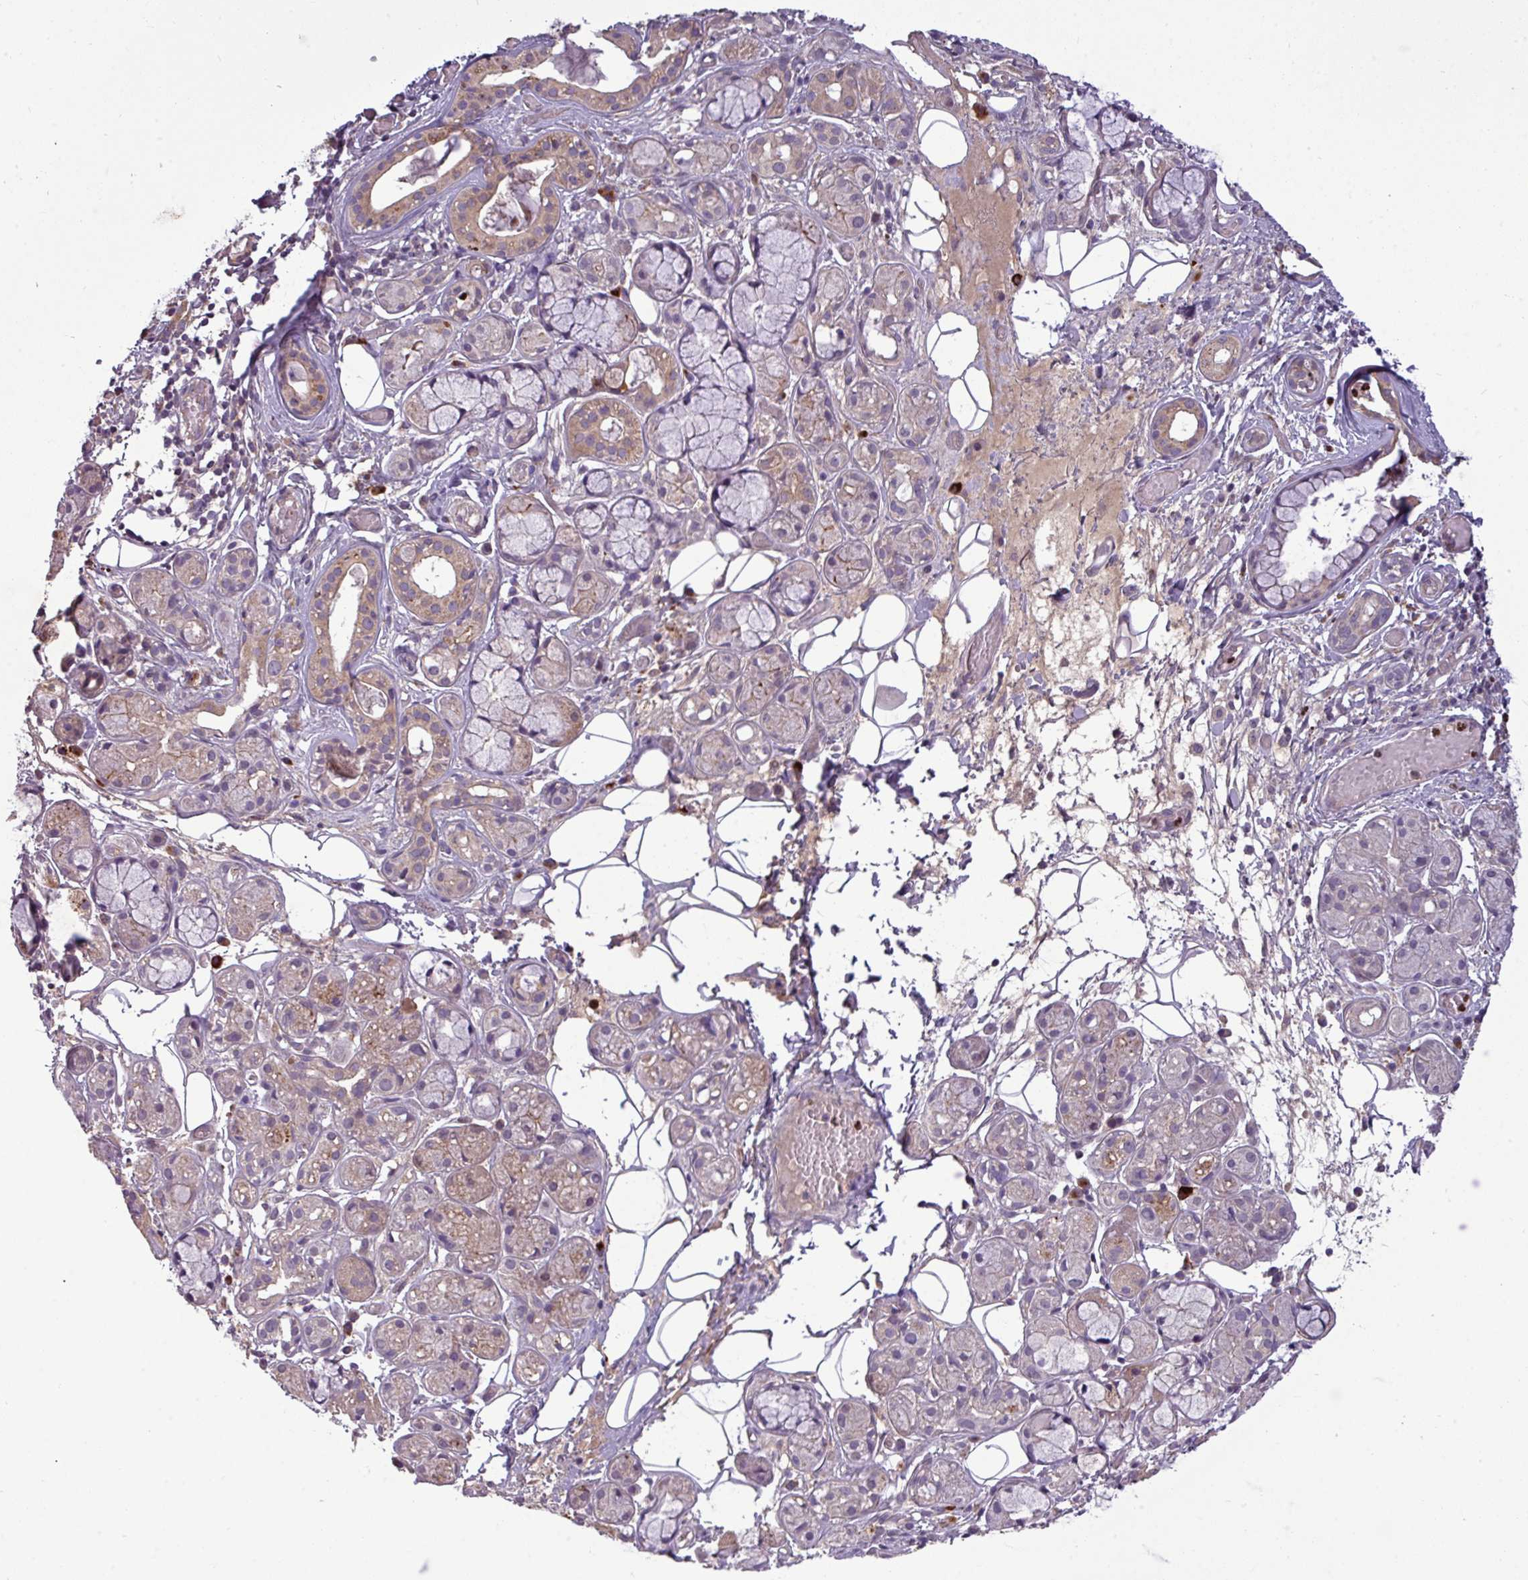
{"staining": {"intensity": "moderate", "quantity": "25%-75%", "location": "cytoplasmic/membranous"}, "tissue": "salivary gland", "cell_type": "Glandular cells", "image_type": "normal", "snomed": [{"axis": "morphology", "description": "Normal tissue, NOS"}, {"axis": "topography", "description": "Salivary gland"}], "caption": "Immunohistochemical staining of normal salivary gland demonstrates 25%-75% levels of moderate cytoplasmic/membranous protein positivity in about 25%-75% of glandular cells. (DAB IHC with brightfield microscopy, high magnification).", "gene": "PAPLN", "patient": {"sex": "male", "age": 82}}